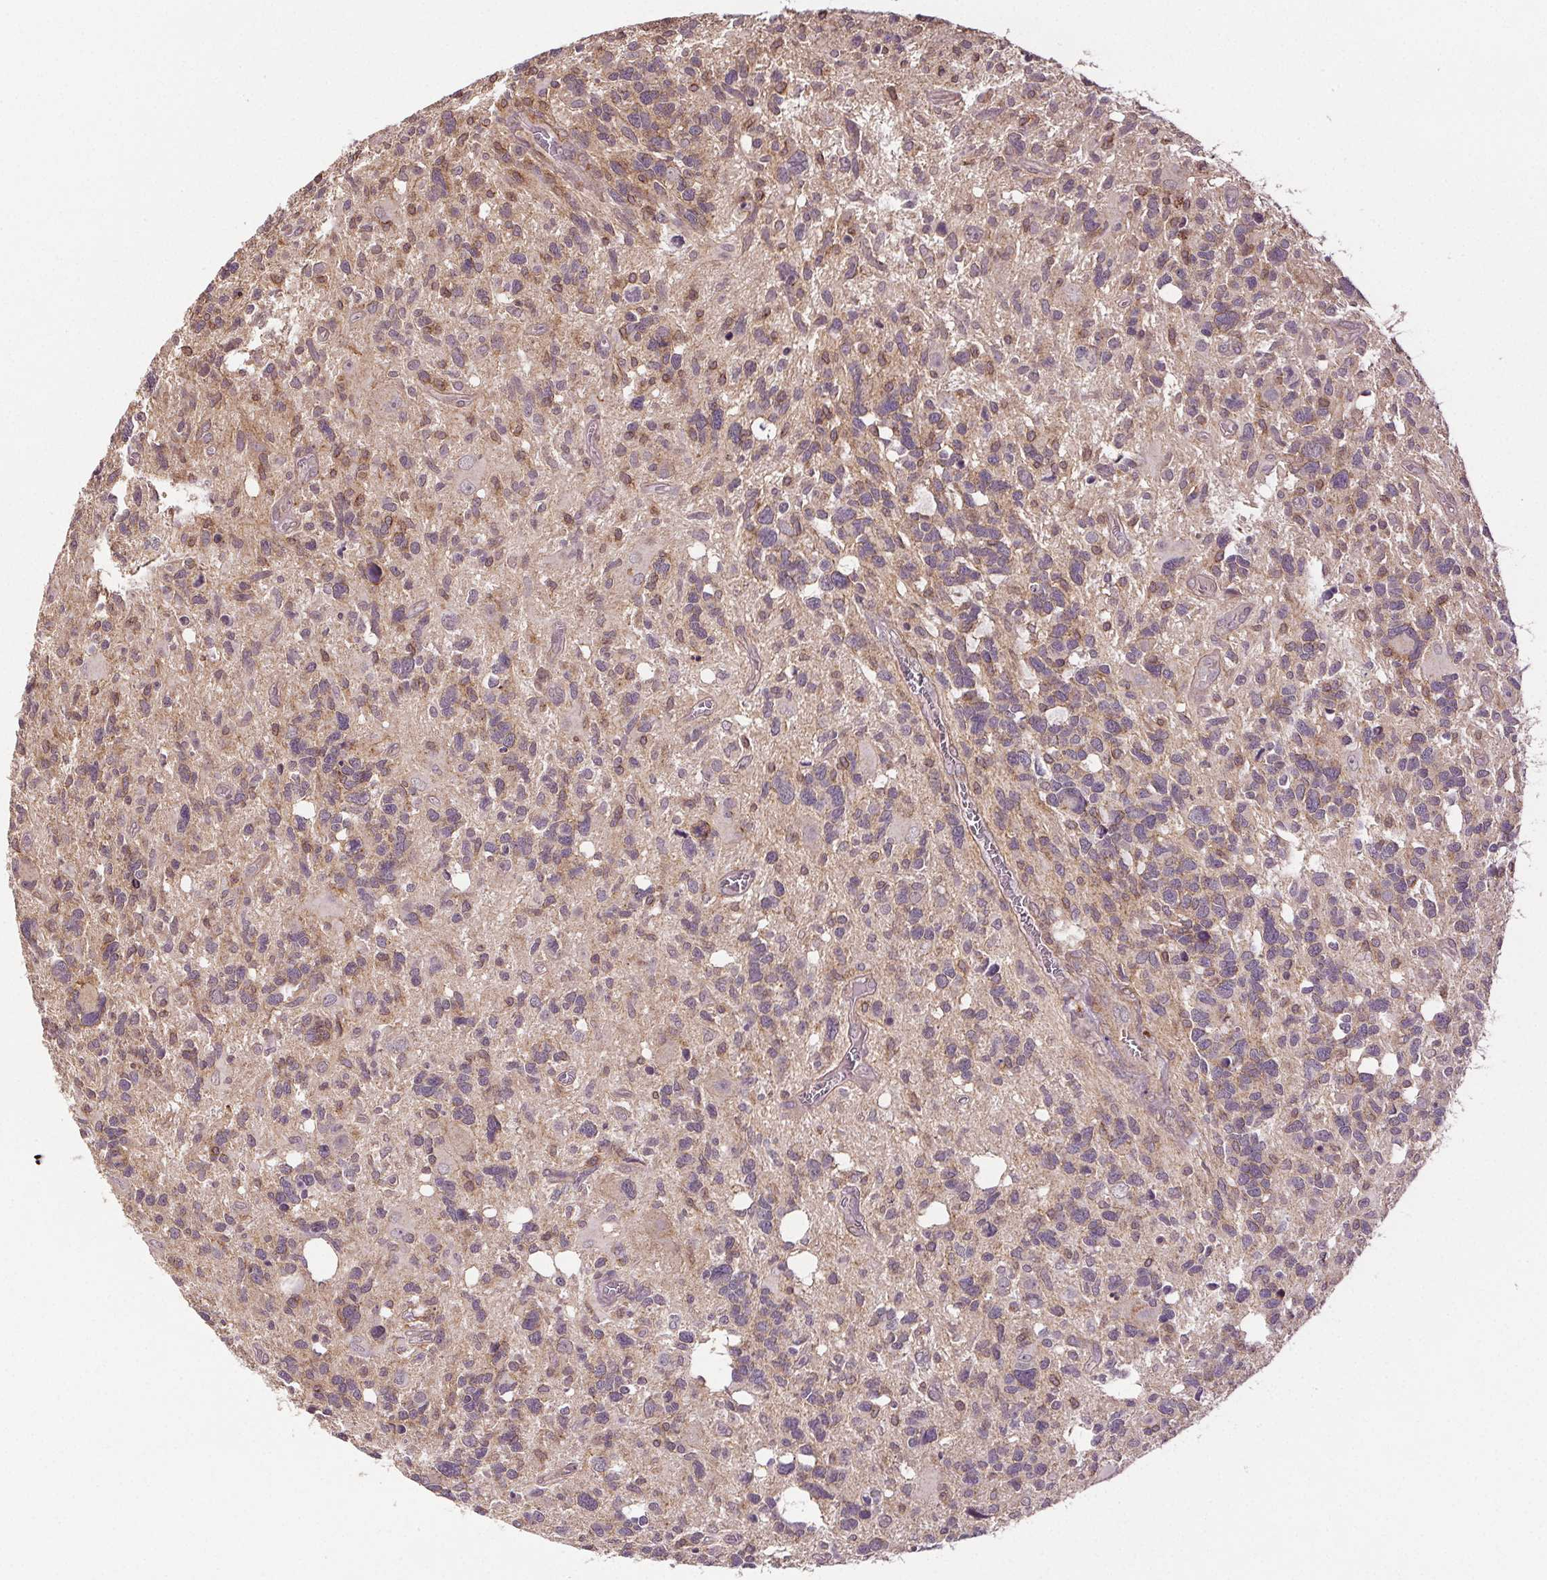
{"staining": {"intensity": "weak", "quantity": "<25%", "location": "cytoplasmic/membranous"}, "tissue": "glioma", "cell_type": "Tumor cells", "image_type": "cancer", "snomed": [{"axis": "morphology", "description": "Glioma, malignant, High grade"}, {"axis": "topography", "description": "Brain"}], "caption": "A high-resolution histopathology image shows immunohistochemistry staining of high-grade glioma (malignant), which reveals no significant staining in tumor cells.", "gene": "EPHB3", "patient": {"sex": "male", "age": 49}}